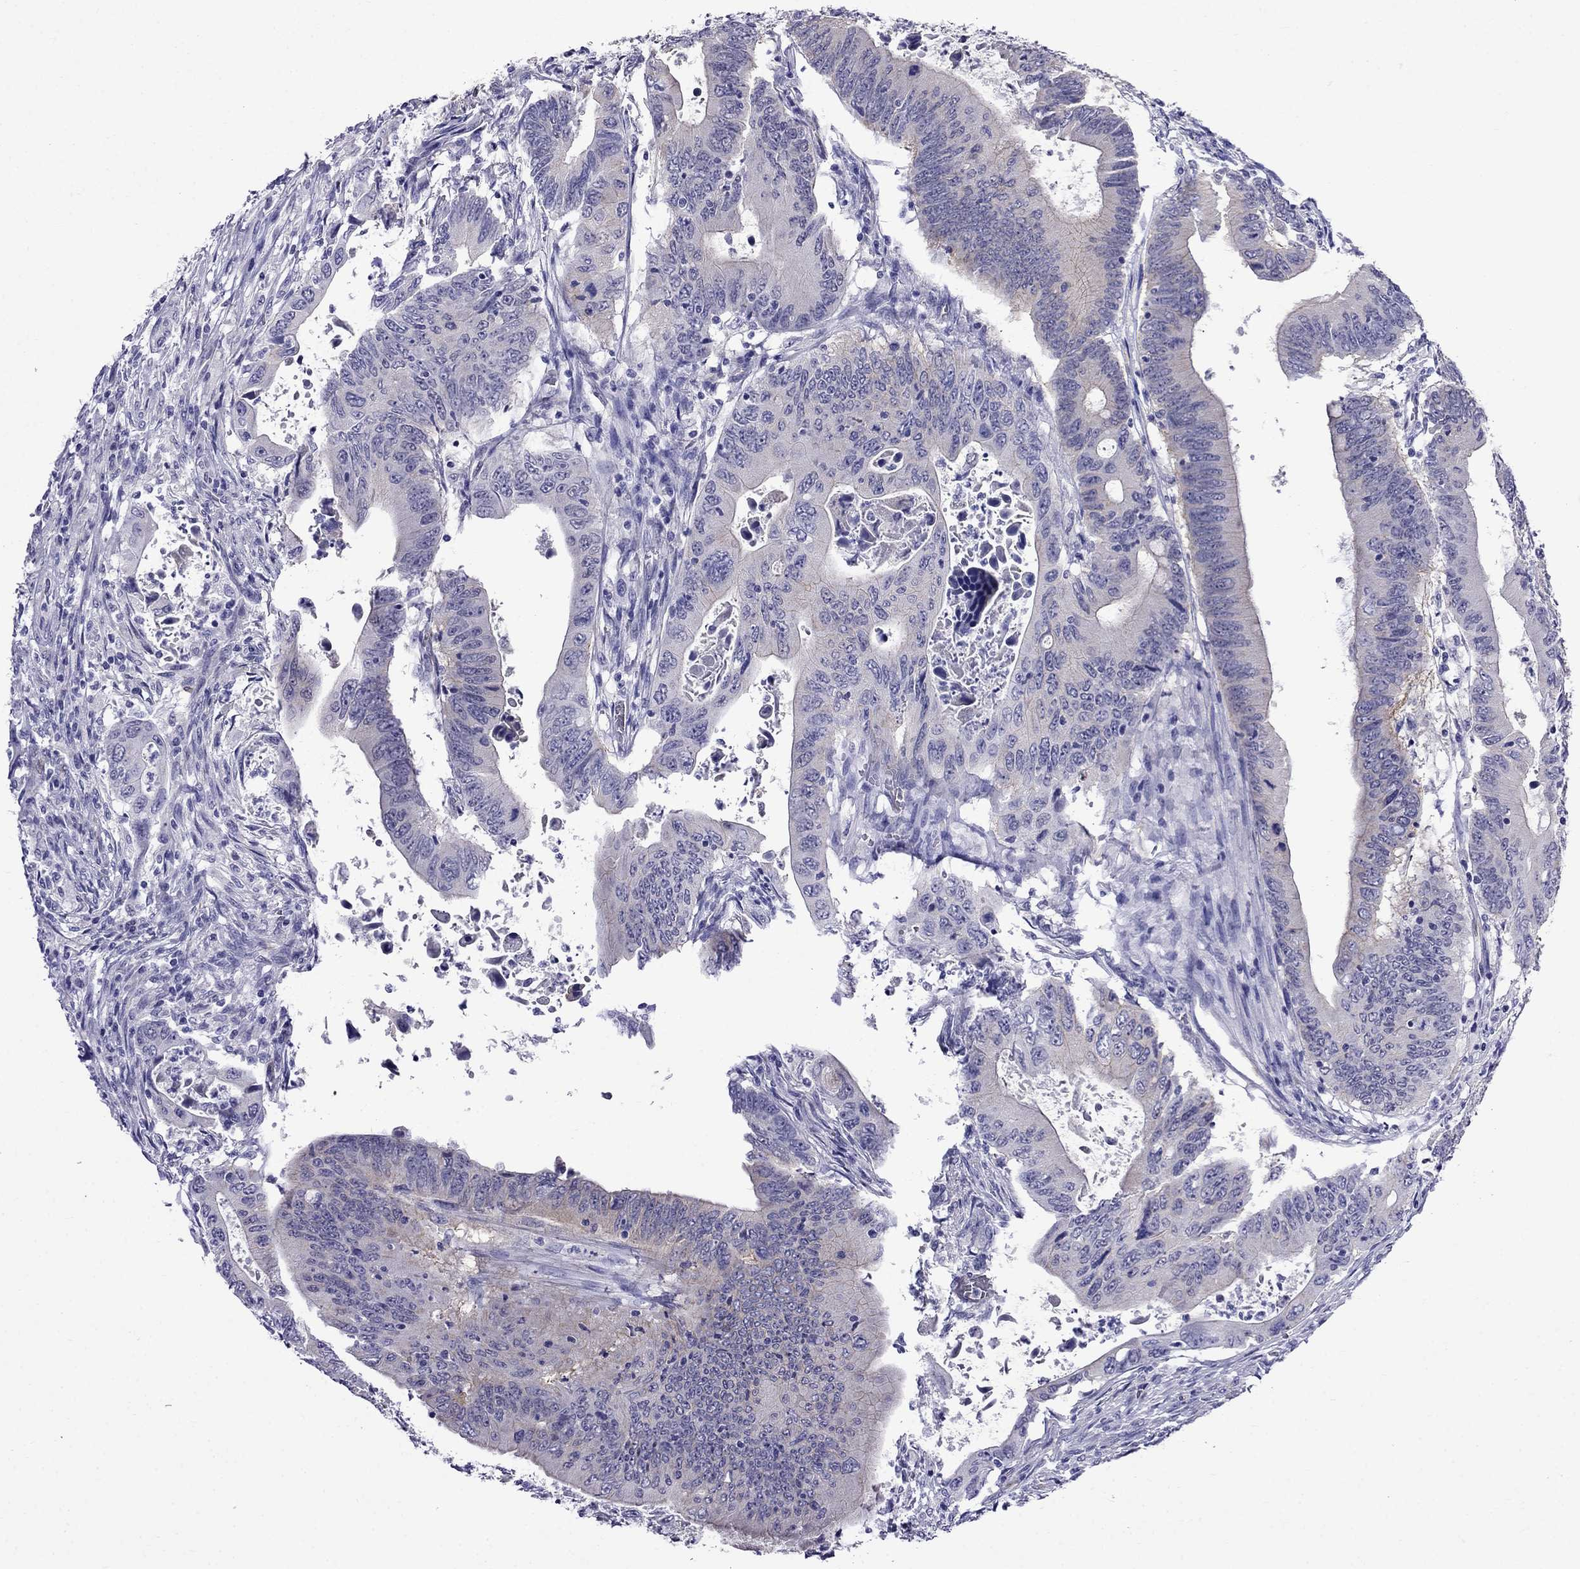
{"staining": {"intensity": "negative", "quantity": "none", "location": "none"}, "tissue": "colorectal cancer", "cell_type": "Tumor cells", "image_type": "cancer", "snomed": [{"axis": "morphology", "description": "Adenocarcinoma, NOS"}, {"axis": "topography", "description": "Colon"}], "caption": "Immunohistochemical staining of human colorectal cancer reveals no significant positivity in tumor cells.", "gene": "MGP", "patient": {"sex": "female", "age": 90}}